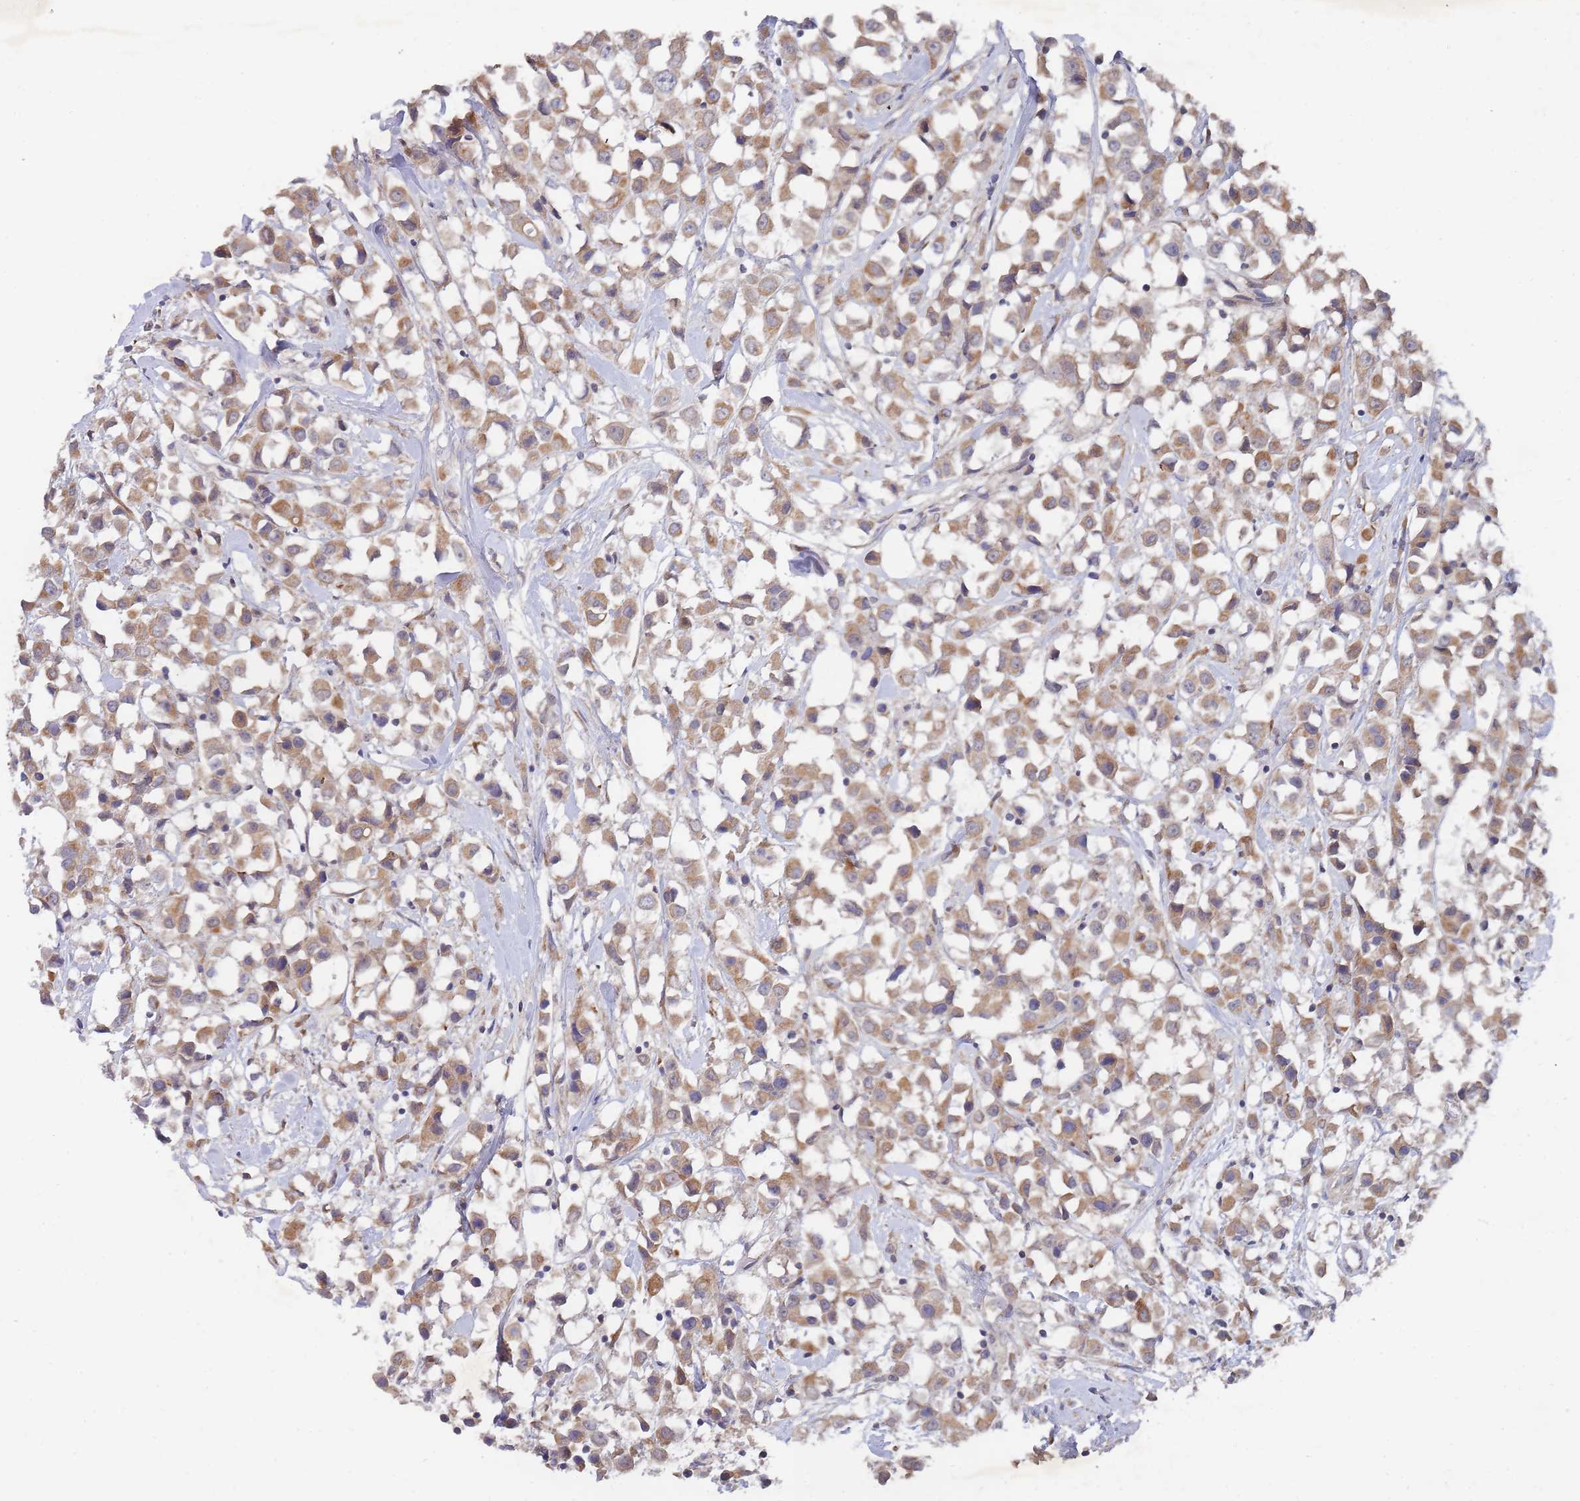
{"staining": {"intensity": "moderate", "quantity": ">75%", "location": "cytoplasmic/membranous"}, "tissue": "breast cancer", "cell_type": "Tumor cells", "image_type": "cancer", "snomed": [{"axis": "morphology", "description": "Duct carcinoma"}, {"axis": "topography", "description": "Breast"}], "caption": "Protein staining reveals moderate cytoplasmic/membranous expression in about >75% of tumor cells in breast intraductal carcinoma.", "gene": "SLC35F5", "patient": {"sex": "female", "age": 61}}